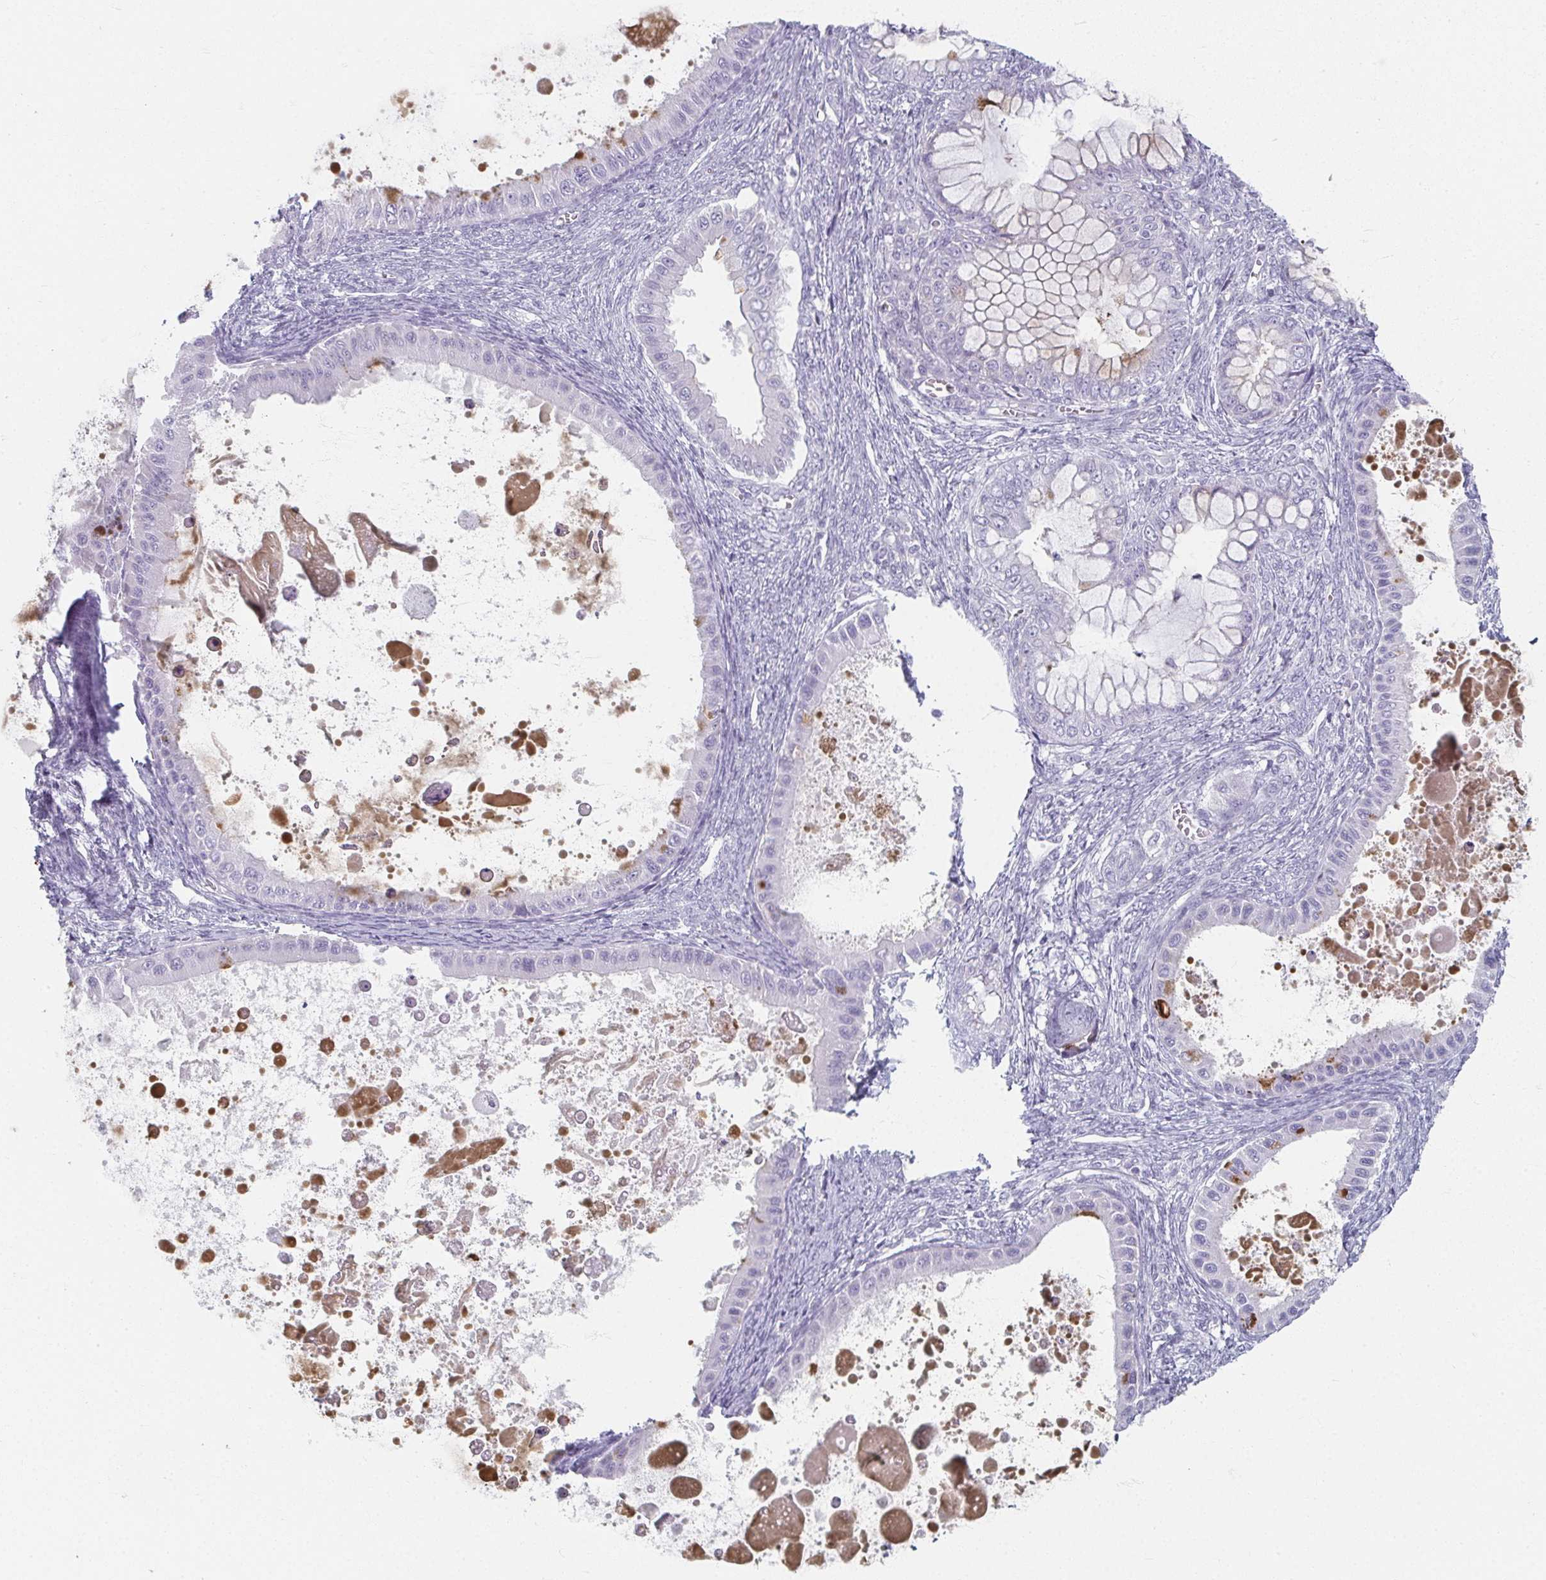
{"staining": {"intensity": "negative", "quantity": "none", "location": "none"}, "tissue": "ovarian cancer", "cell_type": "Tumor cells", "image_type": "cancer", "snomed": [{"axis": "morphology", "description": "Cystadenocarcinoma, mucinous, NOS"}, {"axis": "topography", "description": "Ovary"}], "caption": "IHC of ovarian cancer (mucinous cystadenocarcinoma) exhibits no expression in tumor cells.", "gene": "CAMKV", "patient": {"sex": "female", "age": 64}}